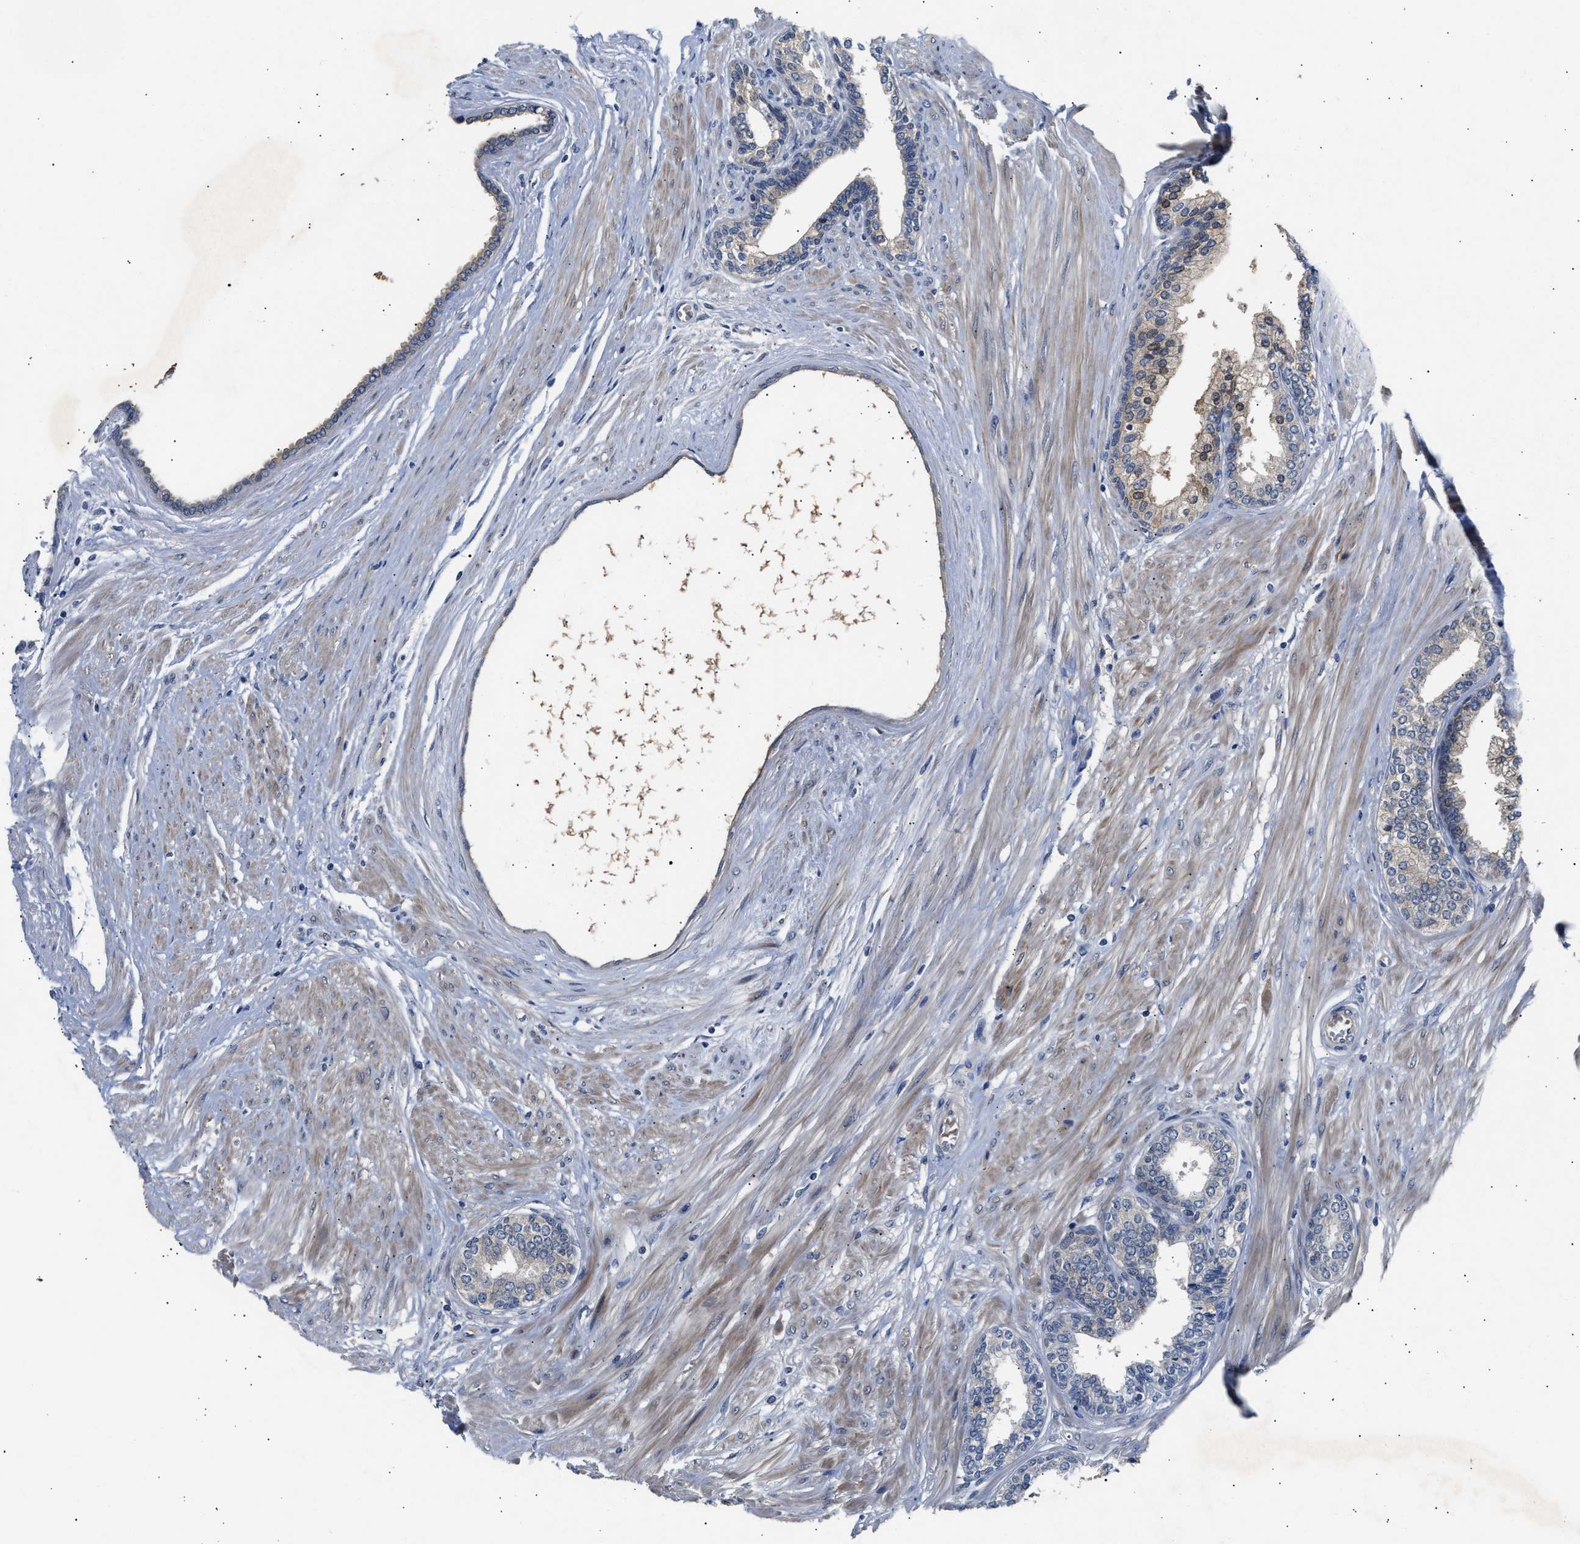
{"staining": {"intensity": "negative", "quantity": "none", "location": "none"}, "tissue": "prostate cancer", "cell_type": "Tumor cells", "image_type": "cancer", "snomed": [{"axis": "morphology", "description": "Adenocarcinoma, Low grade"}, {"axis": "topography", "description": "Prostate"}], "caption": "Tumor cells are negative for brown protein staining in adenocarcinoma (low-grade) (prostate).", "gene": "KASH5", "patient": {"sex": "male", "age": 57}}